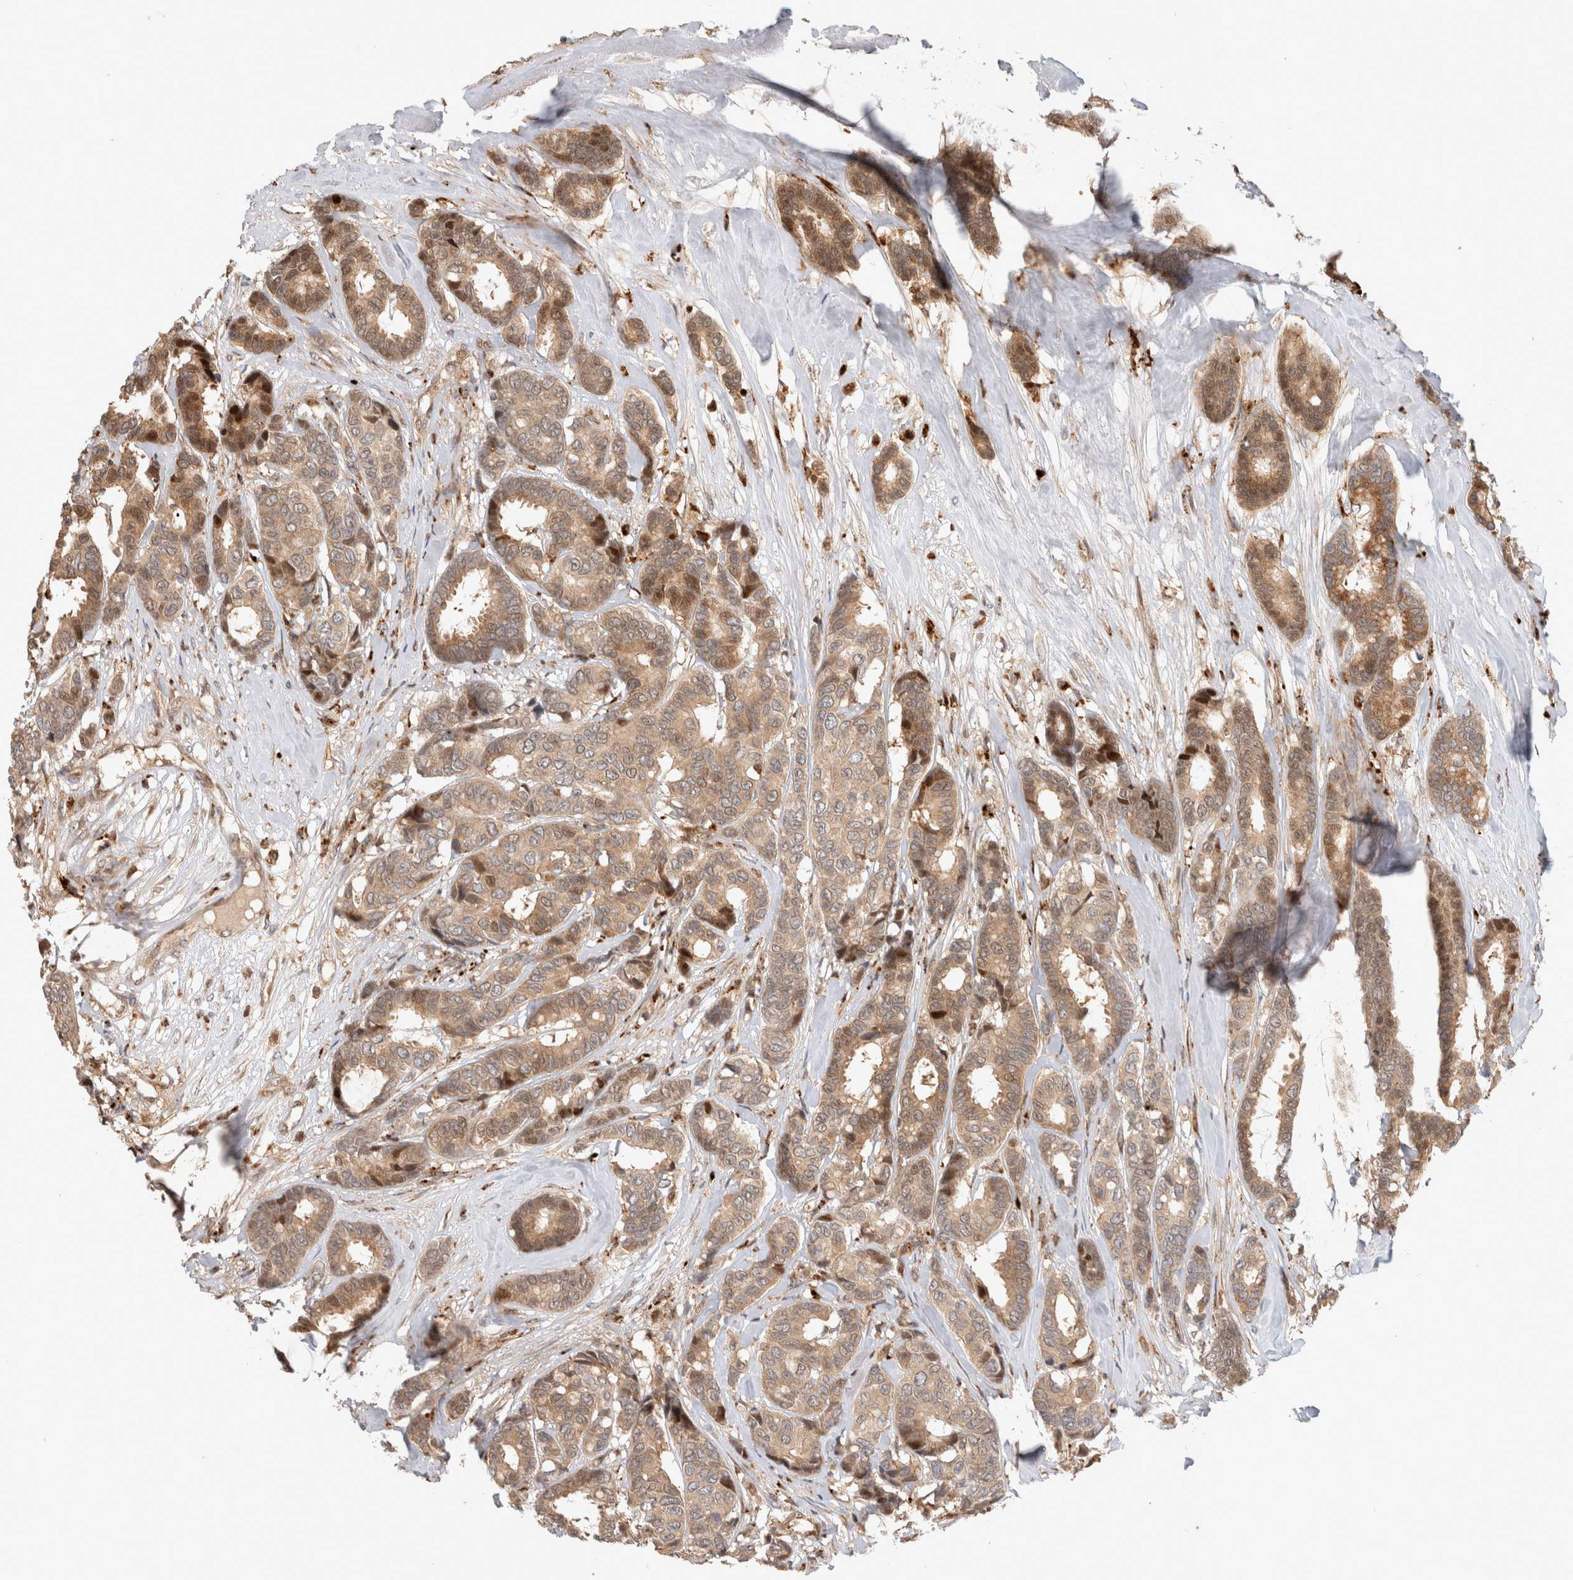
{"staining": {"intensity": "moderate", "quantity": ">75%", "location": "cytoplasmic/membranous"}, "tissue": "breast cancer", "cell_type": "Tumor cells", "image_type": "cancer", "snomed": [{"axis": "morphology", "description": "Duct carcinoma"}, {"axis": "topography", "description": "Breast"}], "caption": "Immunohistochemistry of infiltrating ductal carcinoma (breast) reveals medium levels of moderate cytoplasmic/membranous staining in about >75% of tumor cells.", "gene": "OTUD6B", "patient": {"sex": "female", "age": 87}}